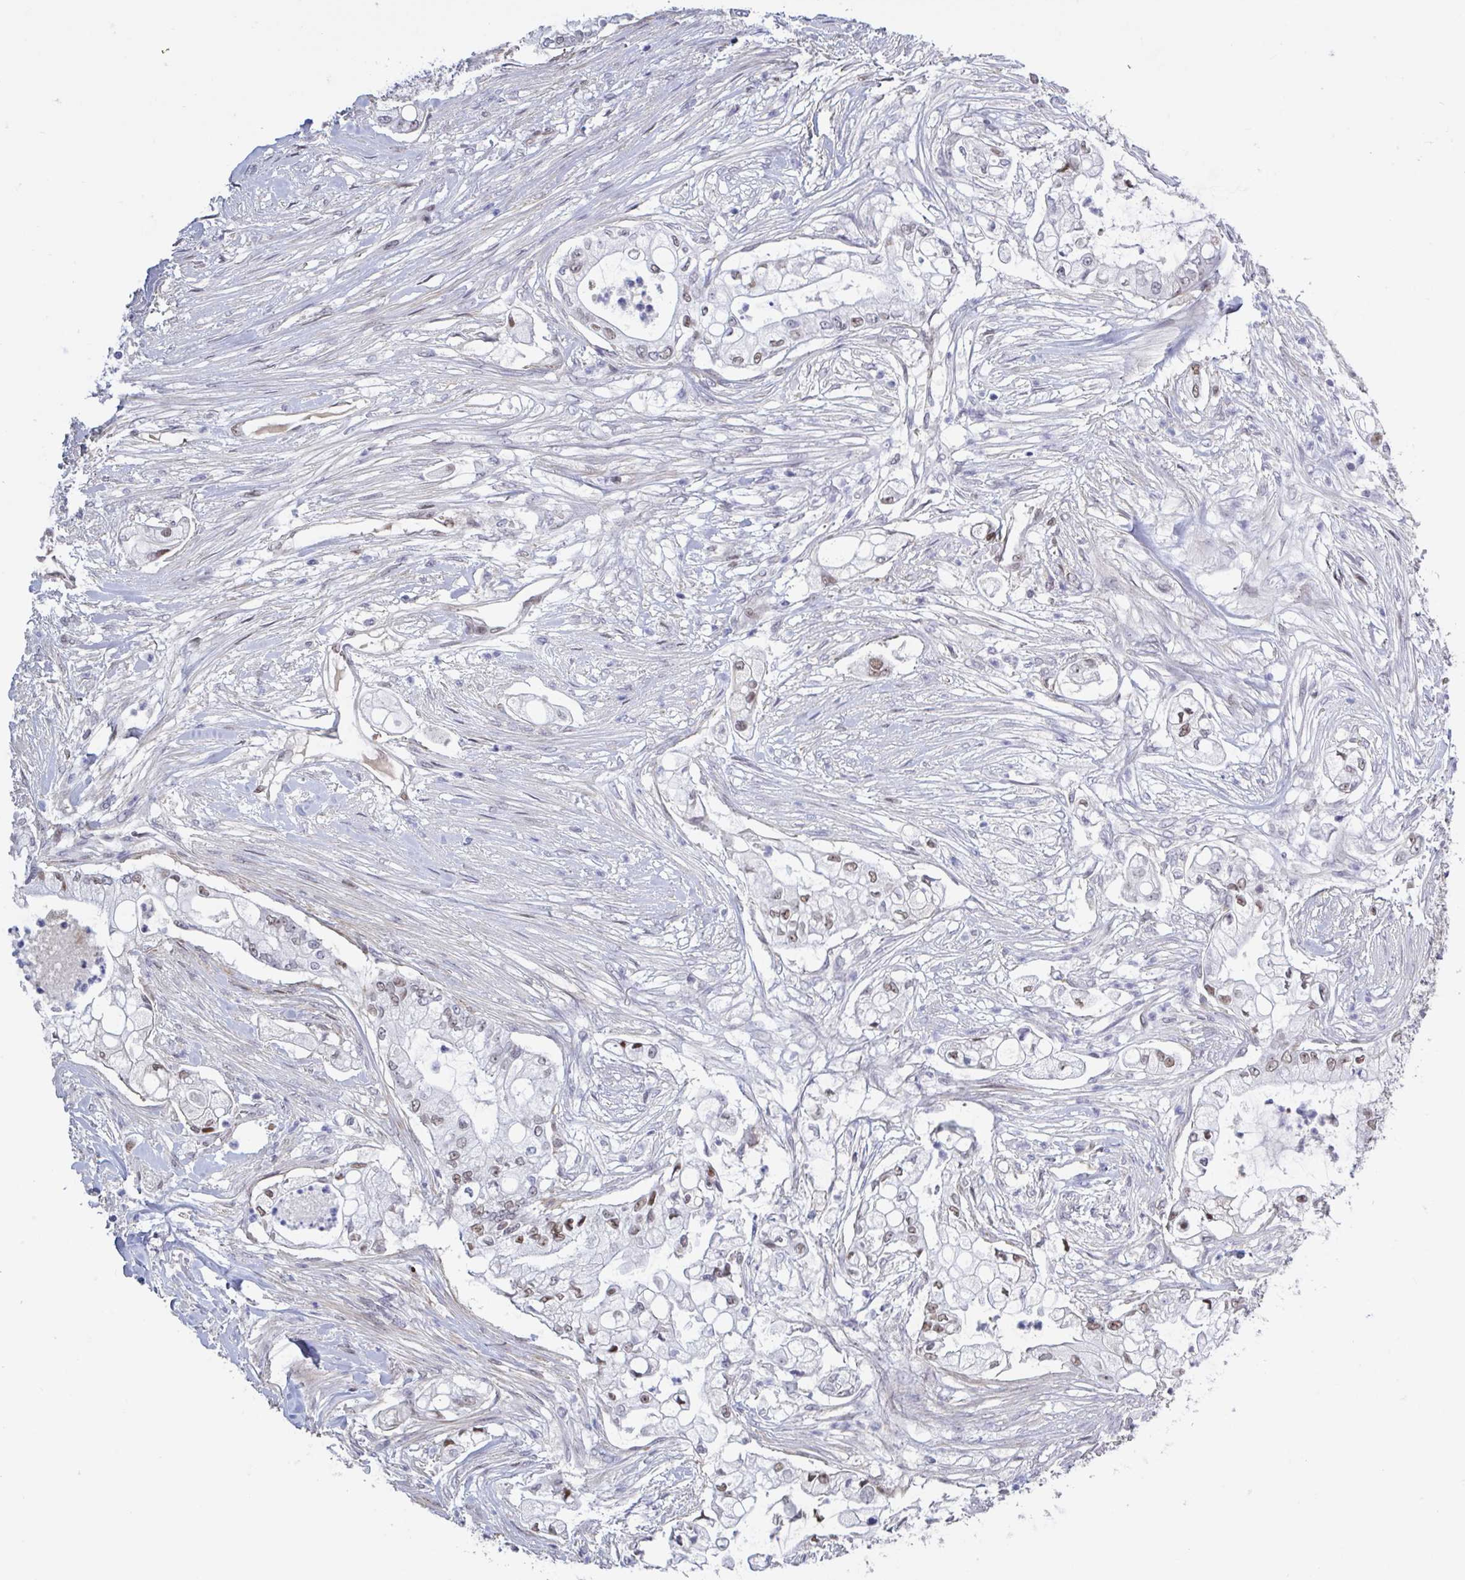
{"staining": {"intensity": "moderate", "quantity": "25%-75%", "location": "nuclear"}, "tissue": "pancreatic cancer", "cell_type": "Tumor cells", "image_type": "cancer", "snomed": [{"axis": "morphology", "description": "Adenocarcinoma, NOS"}, {"axis": "topography", "description": "Pancreas"}], "caption": "This photomicrograph displays immunohistochemistry (IHC) staining of pancreatic cancer, with medium moderate nuclear expression in approximately 25%-75% of tumor cells.", "gene": "BCL7B", "patient": {"sex": "female", "age": 69}}